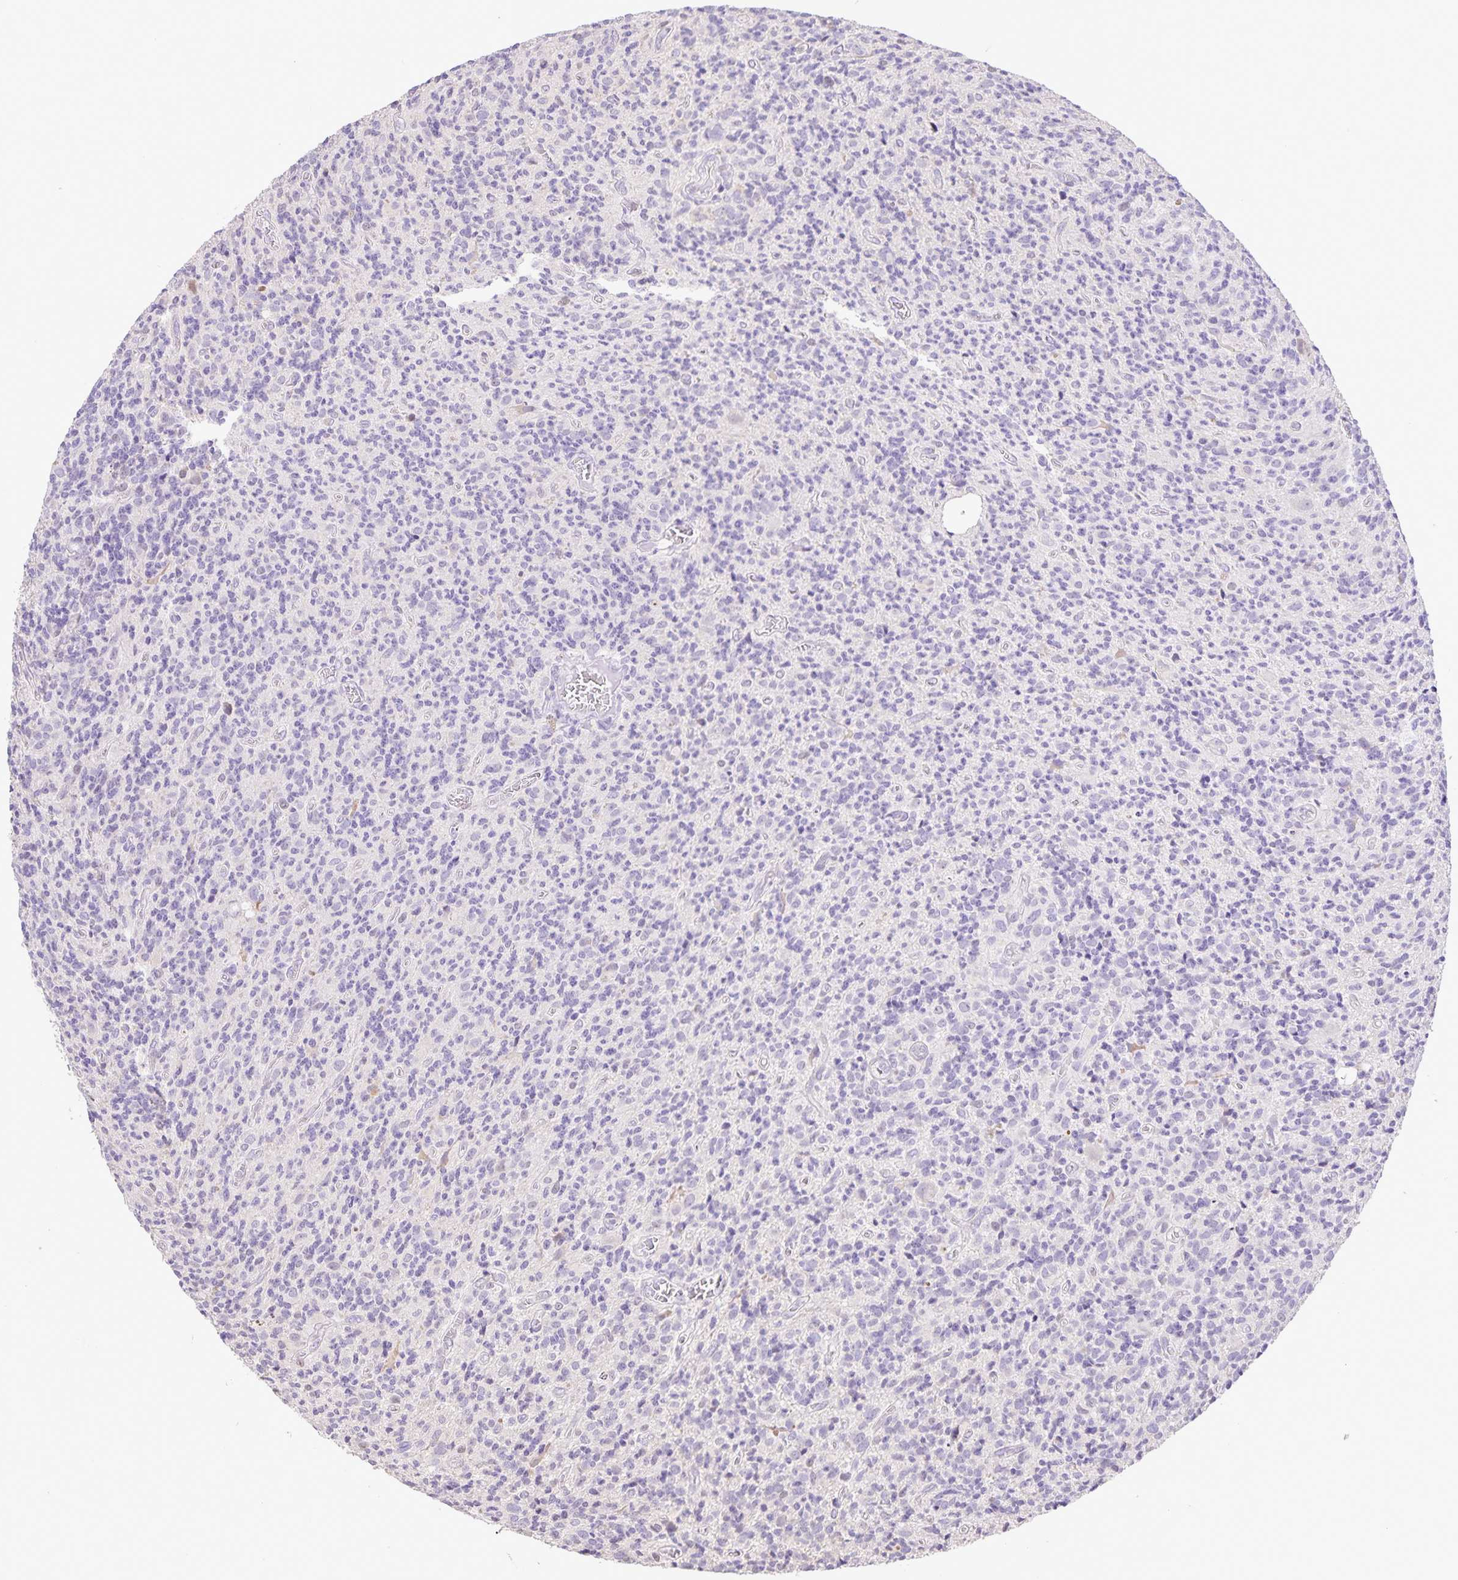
{"staining": {"intensity": "negative", "quantity": "none", "location": "none"}, "tissue": "glioma", "cell_type": "Tumor cells", "image_type": "cancer", "snomed": [{"axis": "morphology", "description": "Glioma, malignant, High grade"}, {"axis": "topography", "description": "Brain"}], "caption": "Photomicrograph shows no protein expression in tumor cells of high-grade glioma (malignant) tissue. Nuclei are stained in blue.", "gene": "ONECUT2", "patient": {"sex": "male", "age": 76}}